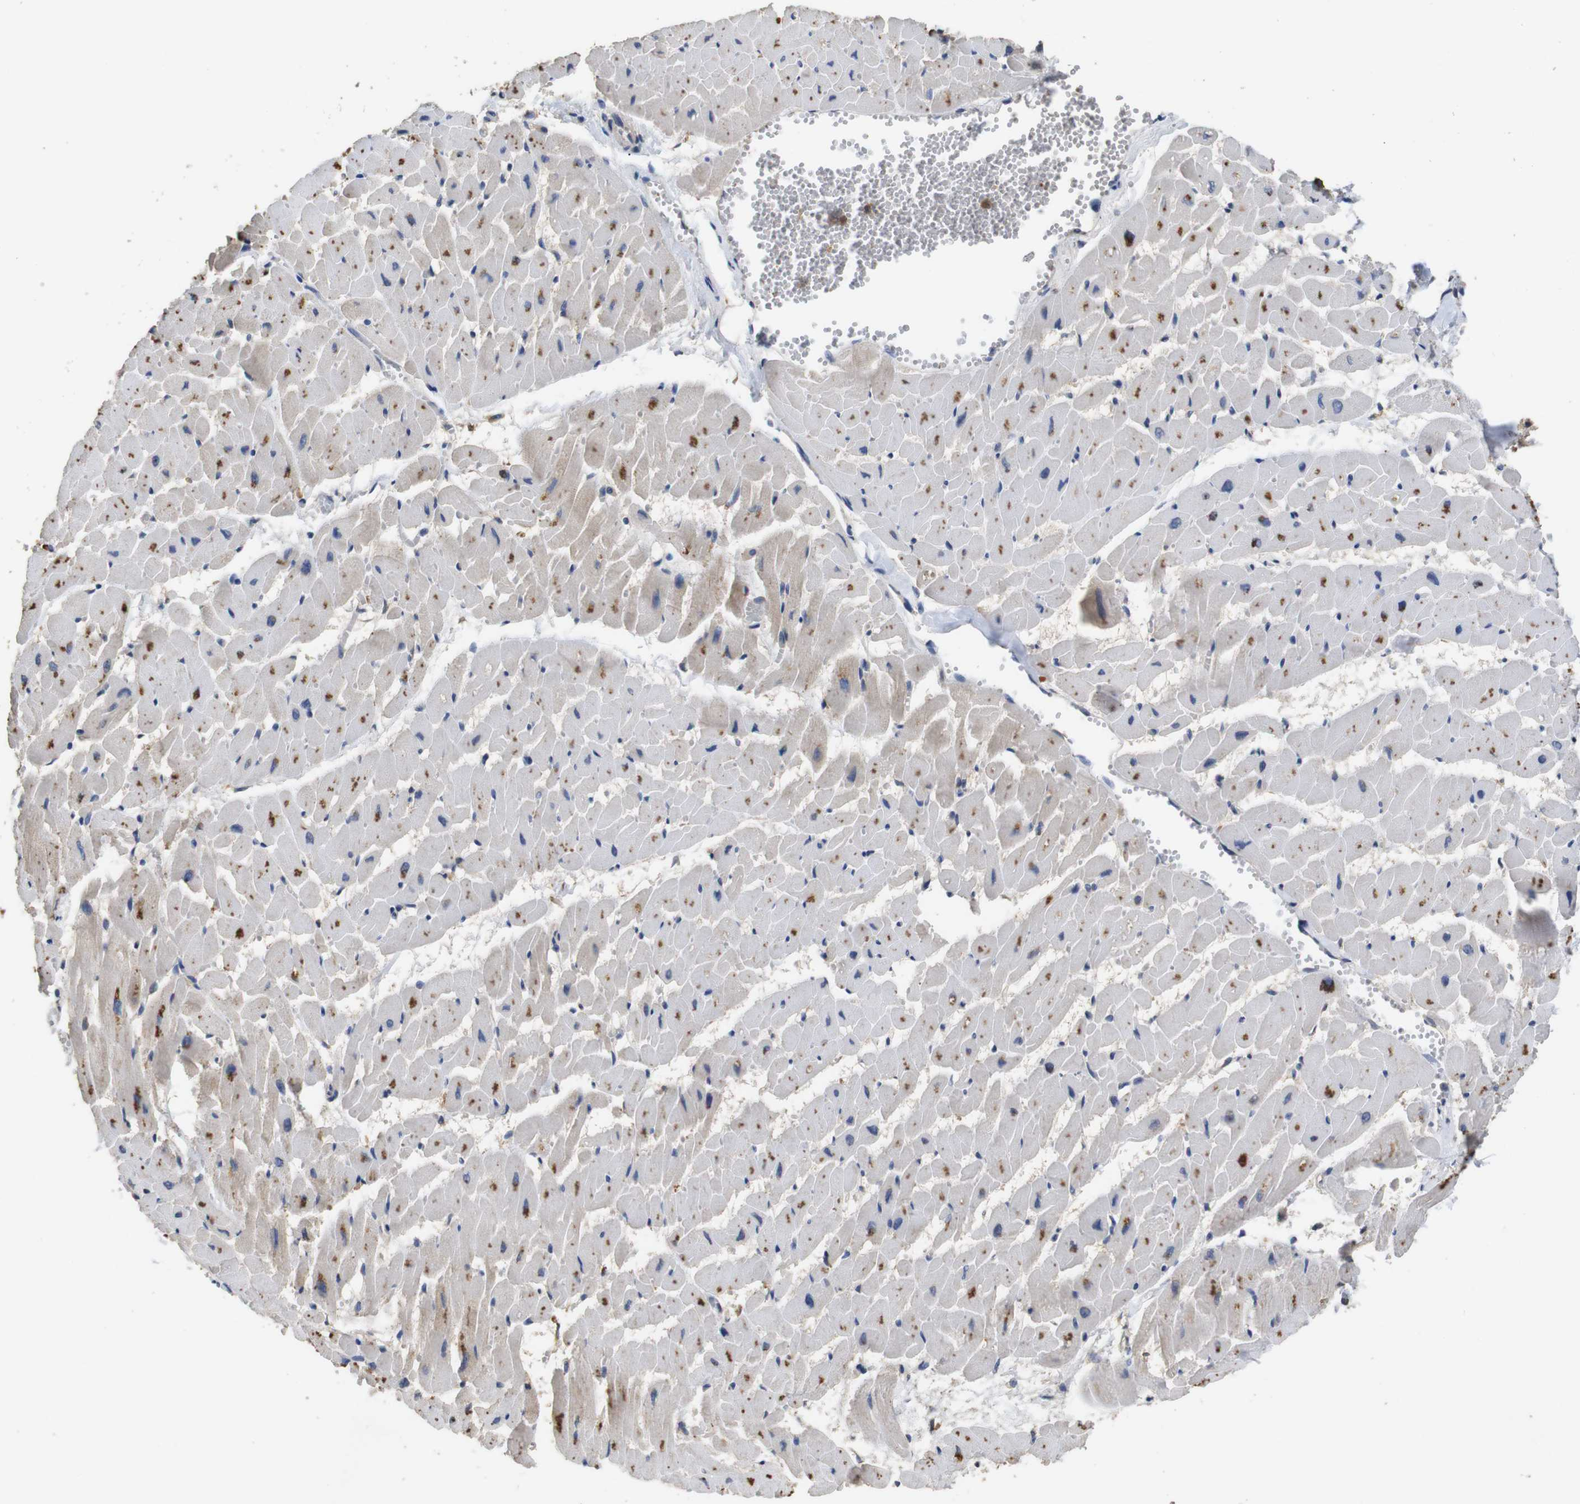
{"staining": {"intensity": "moderate", "quantity": ">75%", "location": "cytoplasmic/membranous"}, "tissue": "heart muscle", "cell_type": "Cardiomyocytes", "image_type": "normal", "snomed": [{"axis": "morphology", "description": "Normal tissue, NOS"}, {"axis": "topography", "description": "Heart"}], "caption": "Moderate cytoplasmic/membranous staining for a protein is seen in about >75% of cardiomyocytes of normal heart muscle using IHC.", "gene": "ARHGAP24", "patient": {"sex": "female", "age": 19}}